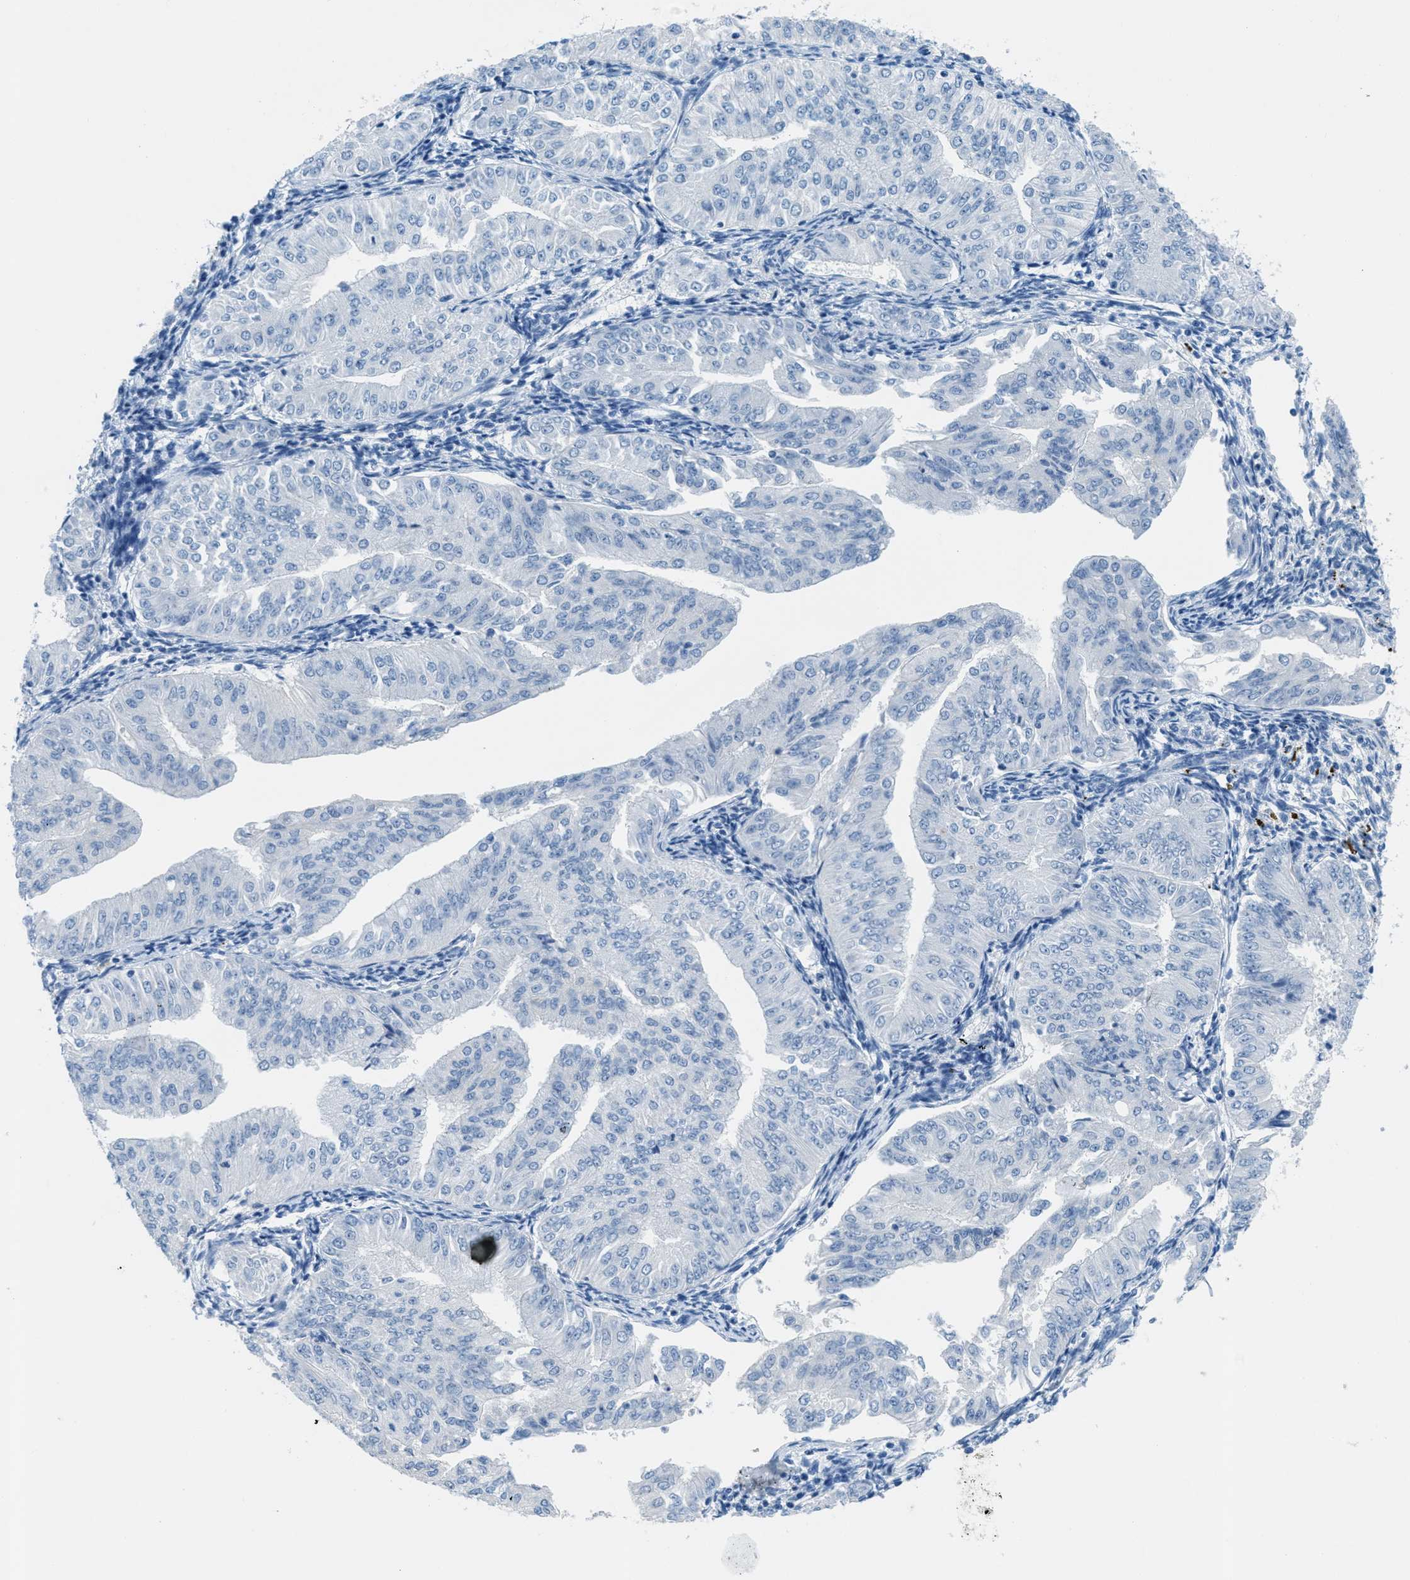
{"staining": {"intensity": "negative", "quantity": "none", "location": "none"}, "tissue": "endometrial cancer", "cell_type": "Tumor cells", "image_type": "cancer", "snomed": [{"axis": "morphology", "description": "Normal tissue, NOS"}, {"axis": "morphology", "description": "Adenocarcinoma, NOS"}, {"axis": "topography", "description": "Endometrium"}], "caption": "An image of endometrial cancer (adenocarcinoma) stained for a protein reveals no brown staining in tumor cells.", "gene": "MGARP", "patient": {"sex": "female", "age": 53}}